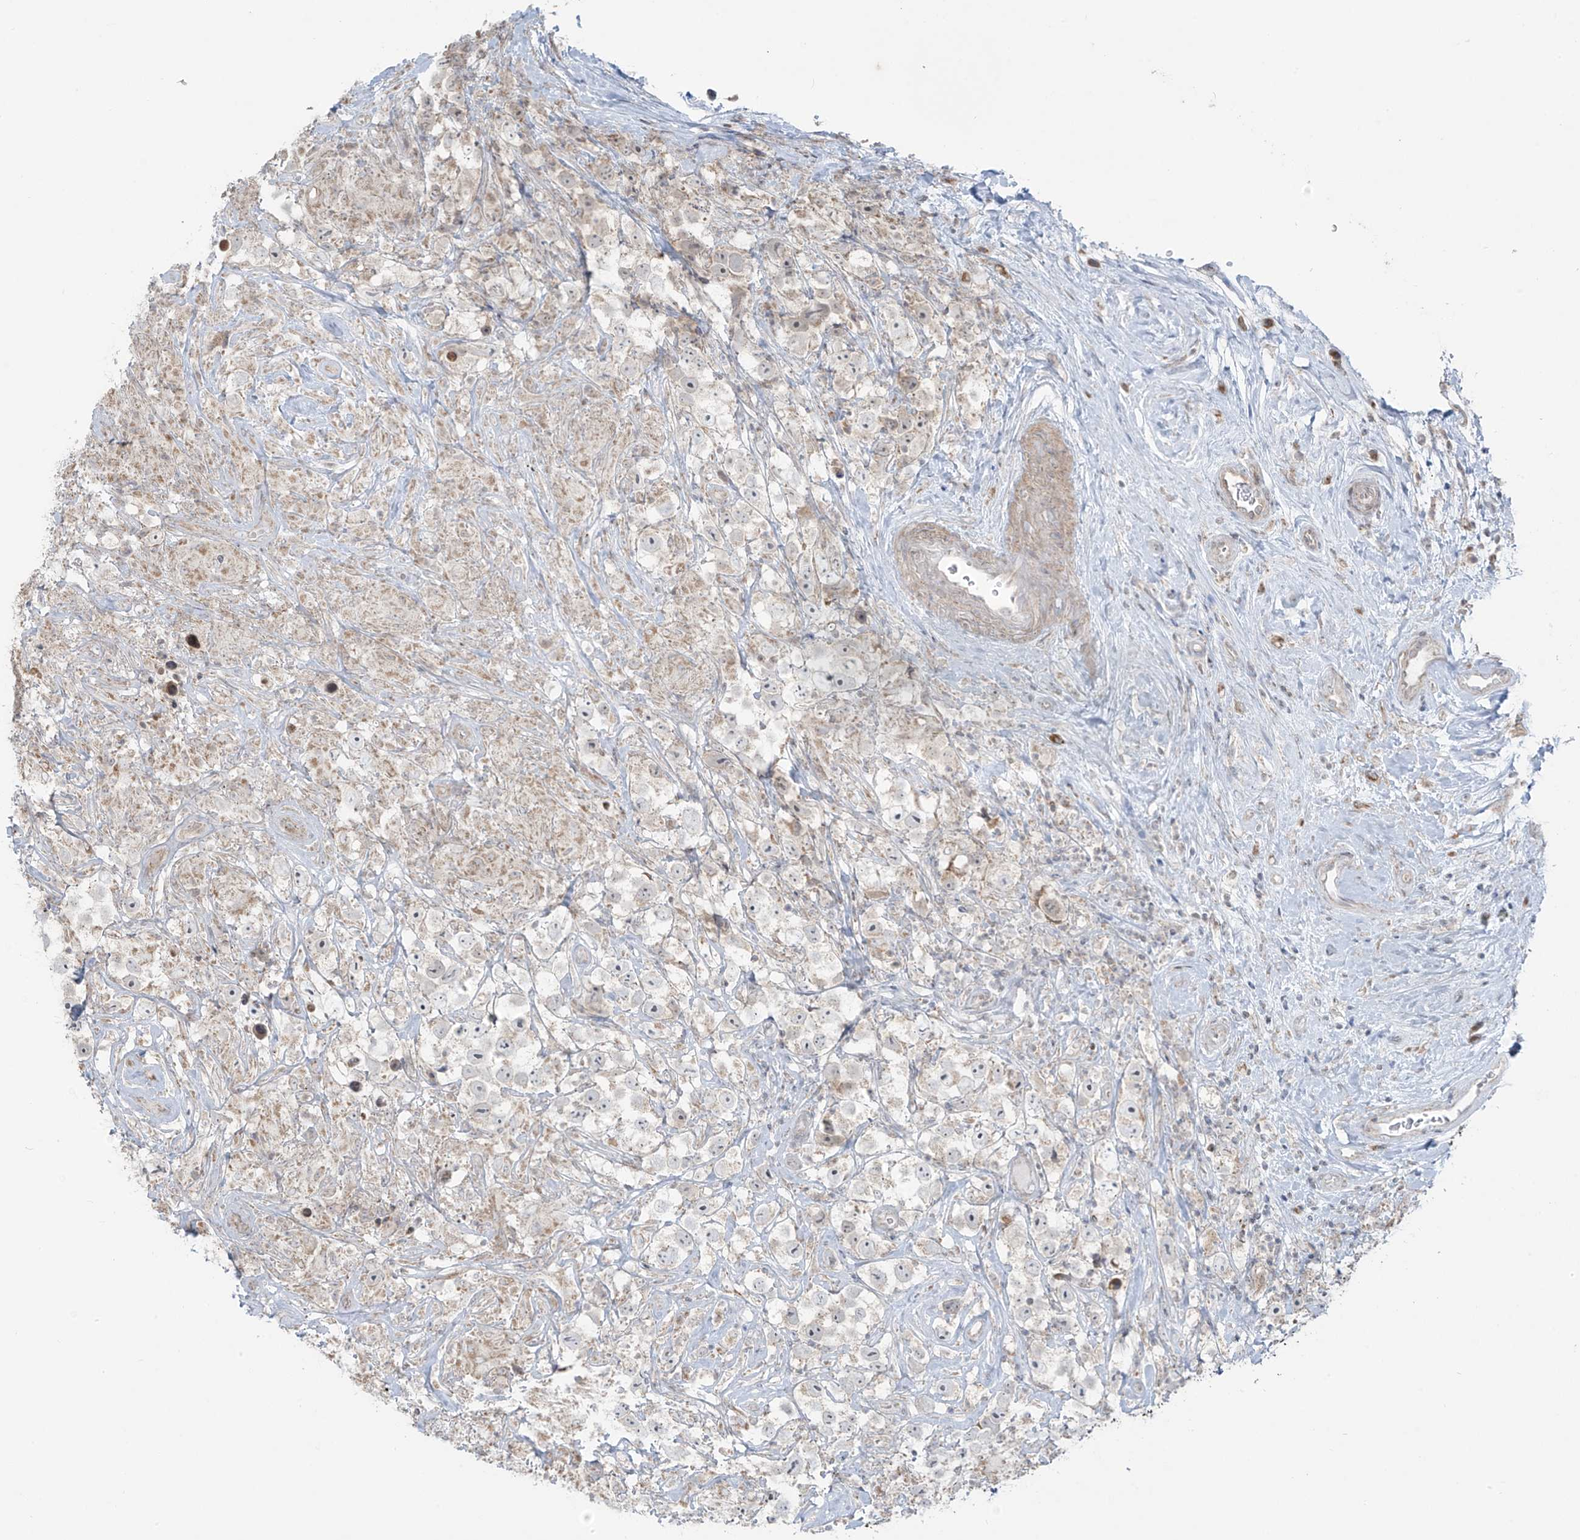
{"staining": {"intensity": "weak", "quantity": "25%-75%", "location": "cytoplasmic/membranous"}, "tissue": "testis cancer", "cell_type": "Tumor cells", "image_type": "cancer", "snomed": [{"axis": "morphology", "description": "Seminoma, NOS"}, {"axis": "topography", "description": "Testis"}], "caption": "DAB immunohistochemical staining of human seminoma (testis) shows weak cytoplasmic/membranous protein expression in approximately 25%-75% of tumor cells.", "gene": "HDDC2", "patient": {"sex": "male", "age": 49}}